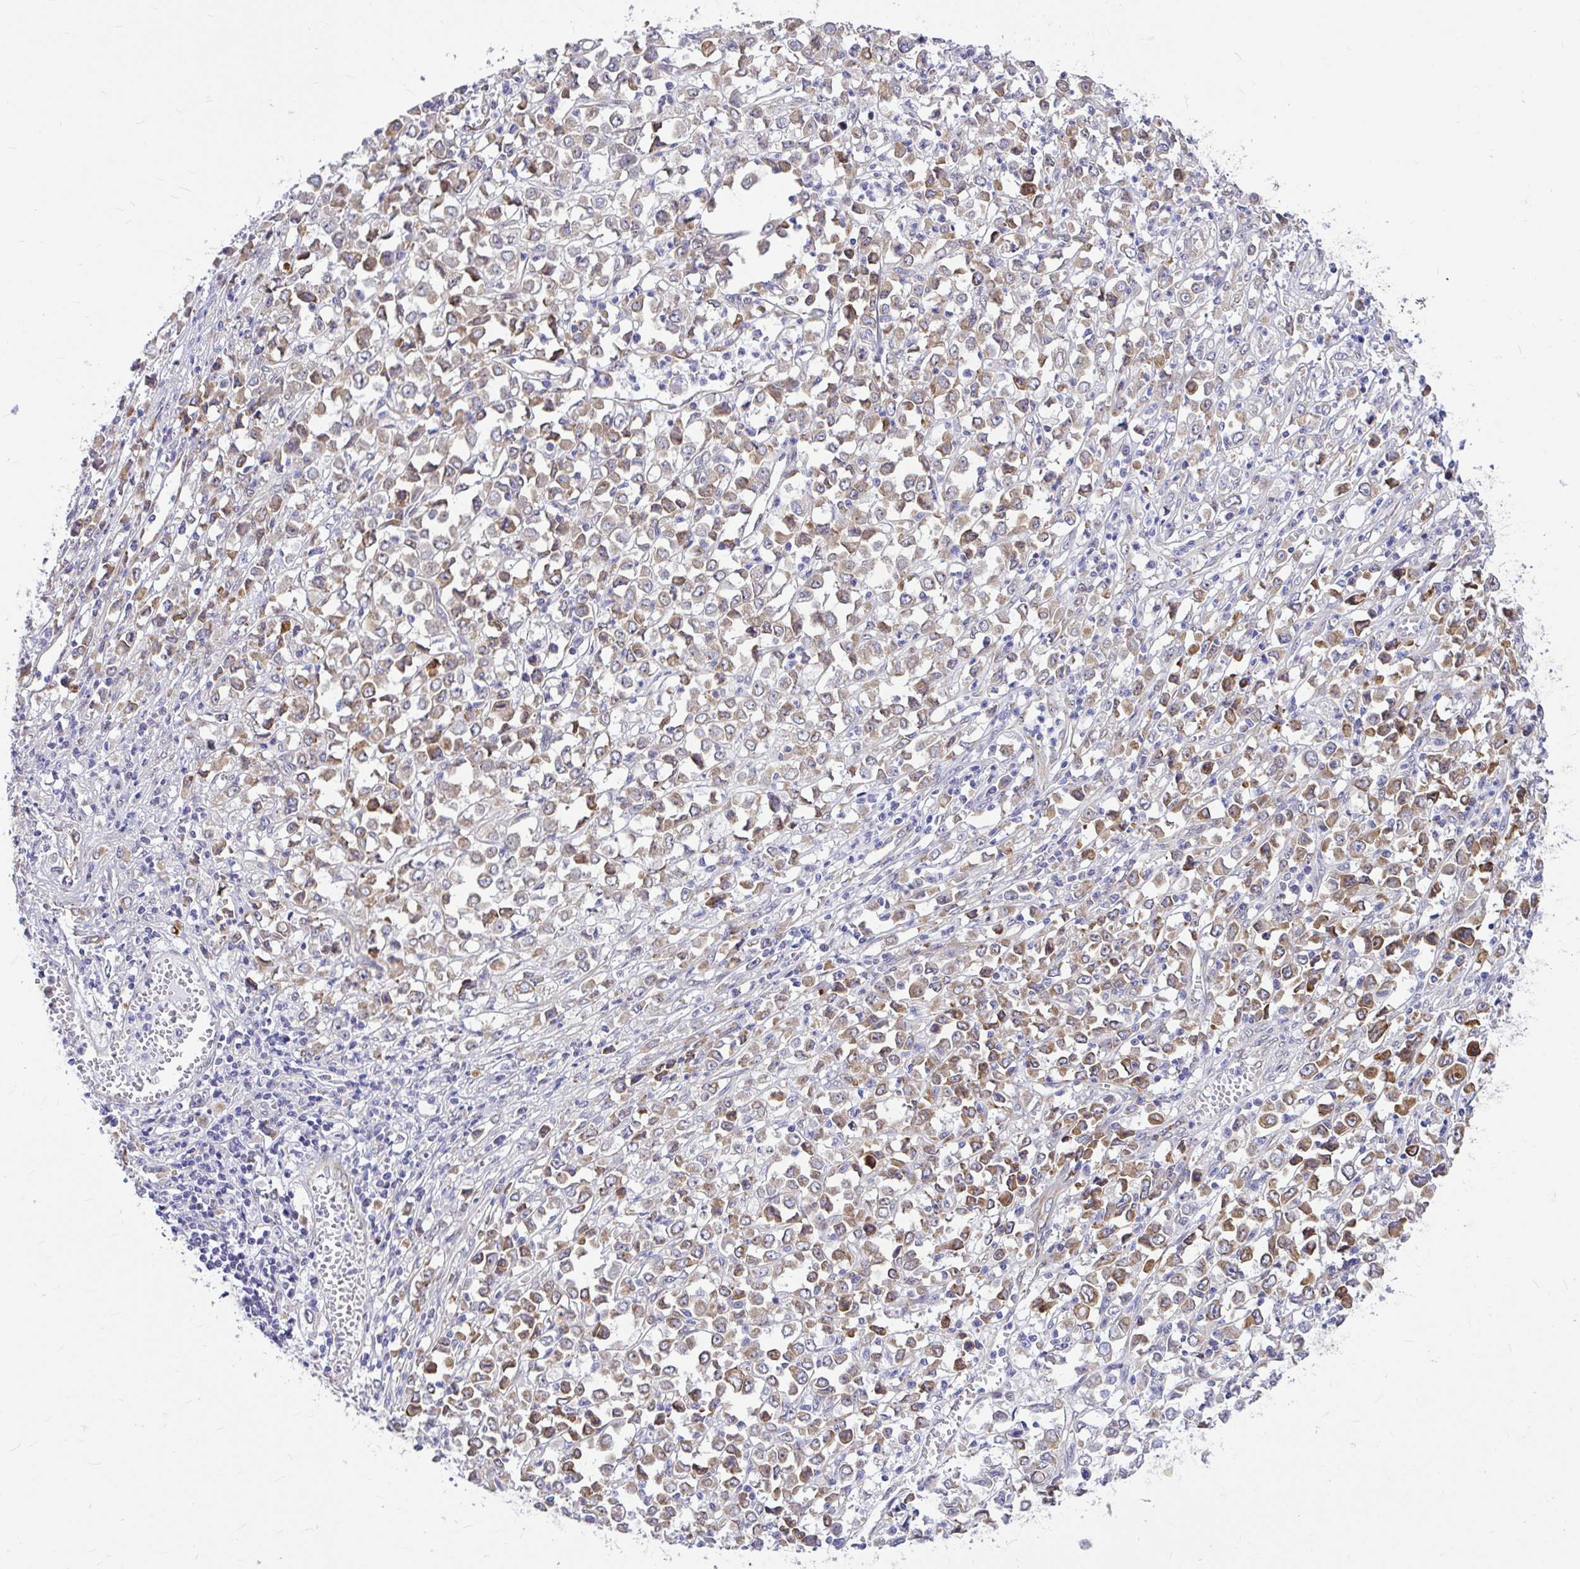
{"staining": {"intensity": "moderate", "quantity": "25%-75%", "location": "cytoplasmic/membranous"}, "tissue": "stomach cancer", "cell_type": "Tumor cells", "image_type": "cancer", "snomed": [{"axis": "morphology", "description": "Adenocarcinoma, NOS"}, {"axis": "topography", "description": "Stomach, upper"}], "caption": "DAB immunohistochemical staining of human stomach cancer (adenocarcinoma) exhibits moderate cytoplasmic/membranous protein positivity in approximately 25%-75% of tumor cells.", "gene": "GABBR2", "patient": {"sex": "male", "age": 70}}